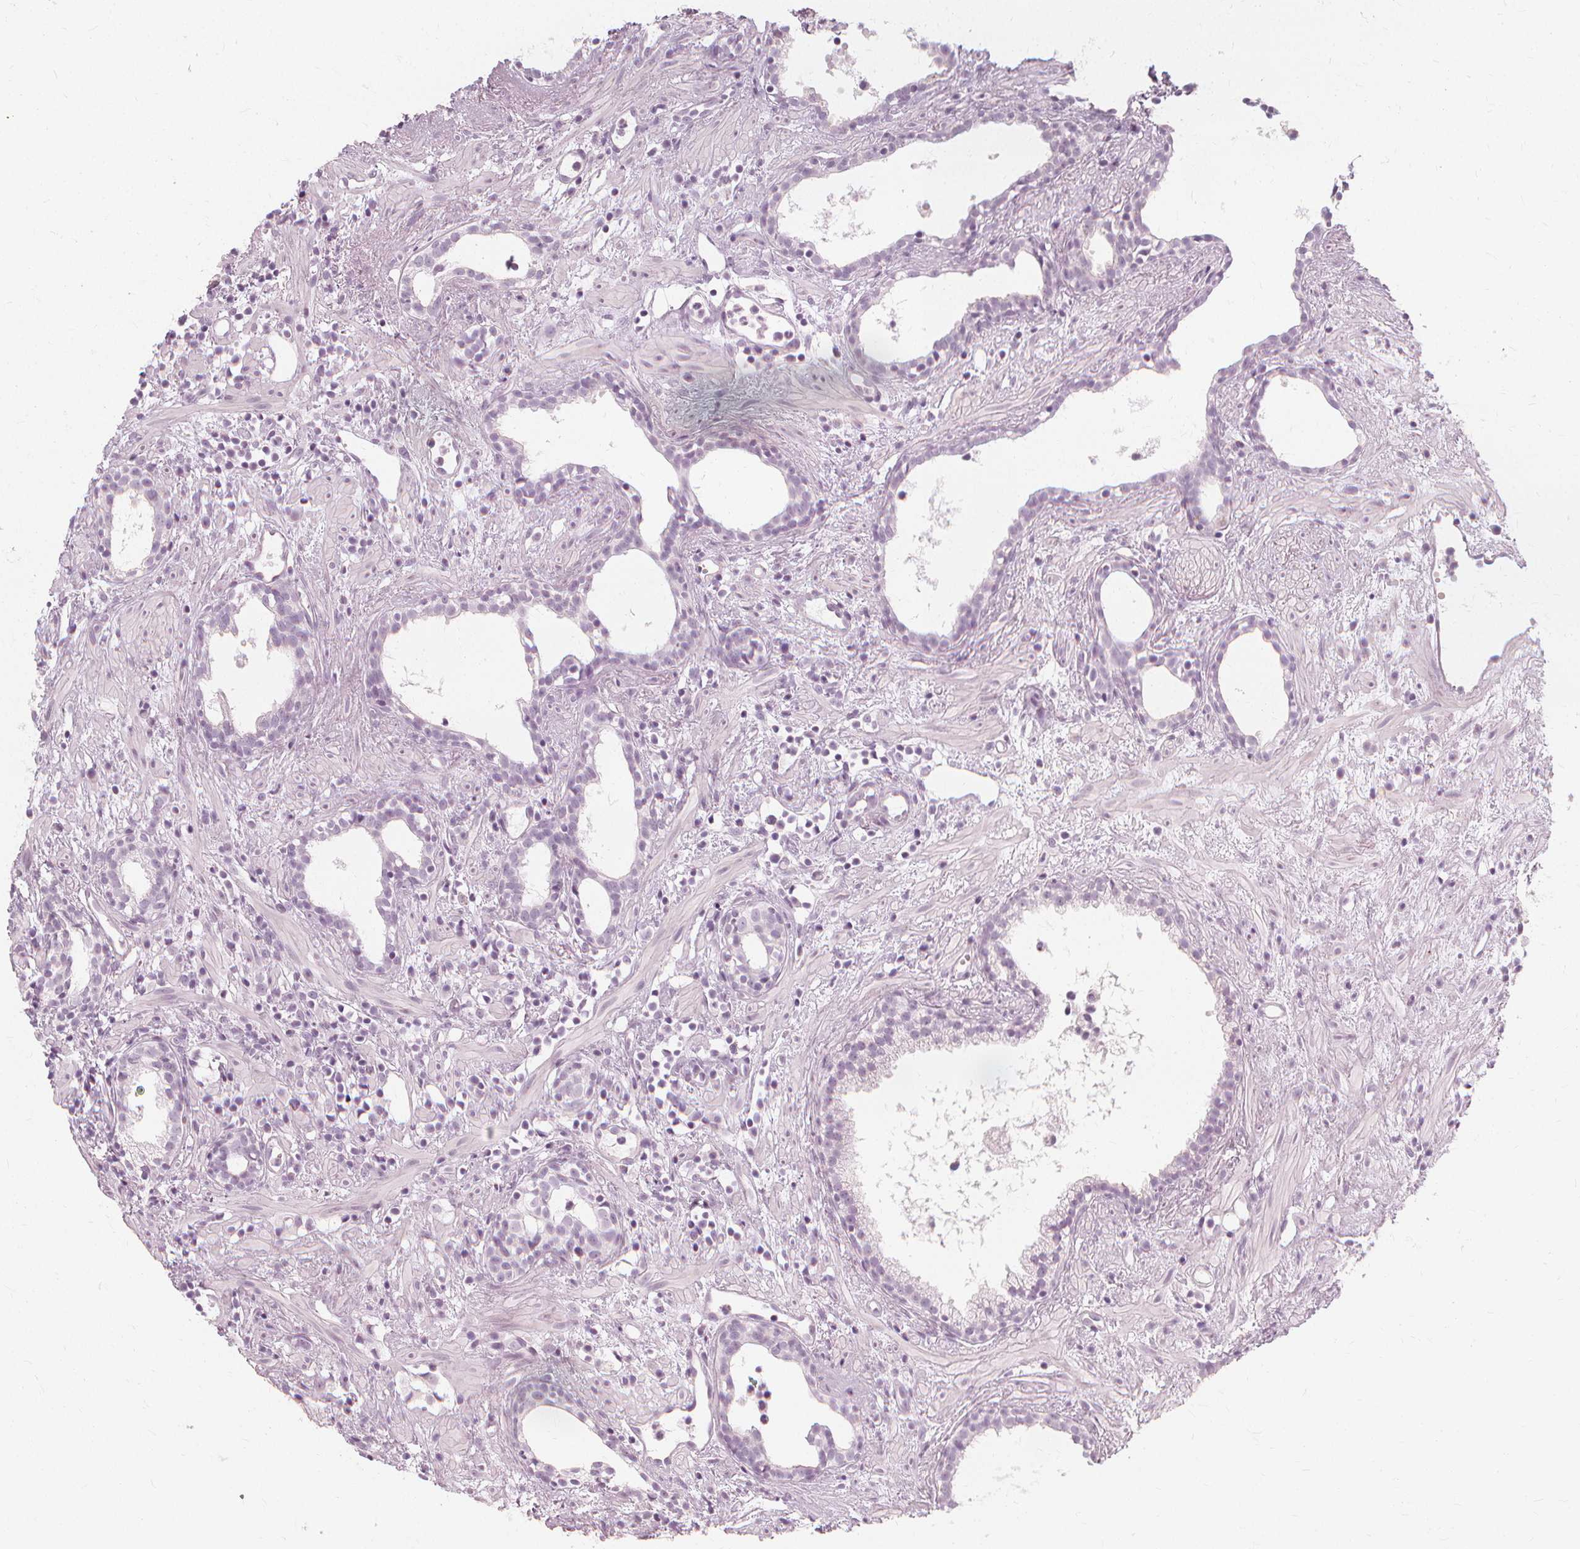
{"staining": {"intensity": "negative", "quantity": "none", "location": "none"}, "tissue": "prostate cancer", "cell_type": "Tumor cells", "image_type": "cancer", "snomed": [{"axis": "morphology", "description": "Adenocarcinoma, High grade"}, {"axis": "topography", "description": "Prostate"}], "caption": "Prostate cancer stained for a protein using immunohistochemistry demonstrates no staining tumor cells.", "gene": "NXPE1", "patient": {"sex": "male", "age": 83}}